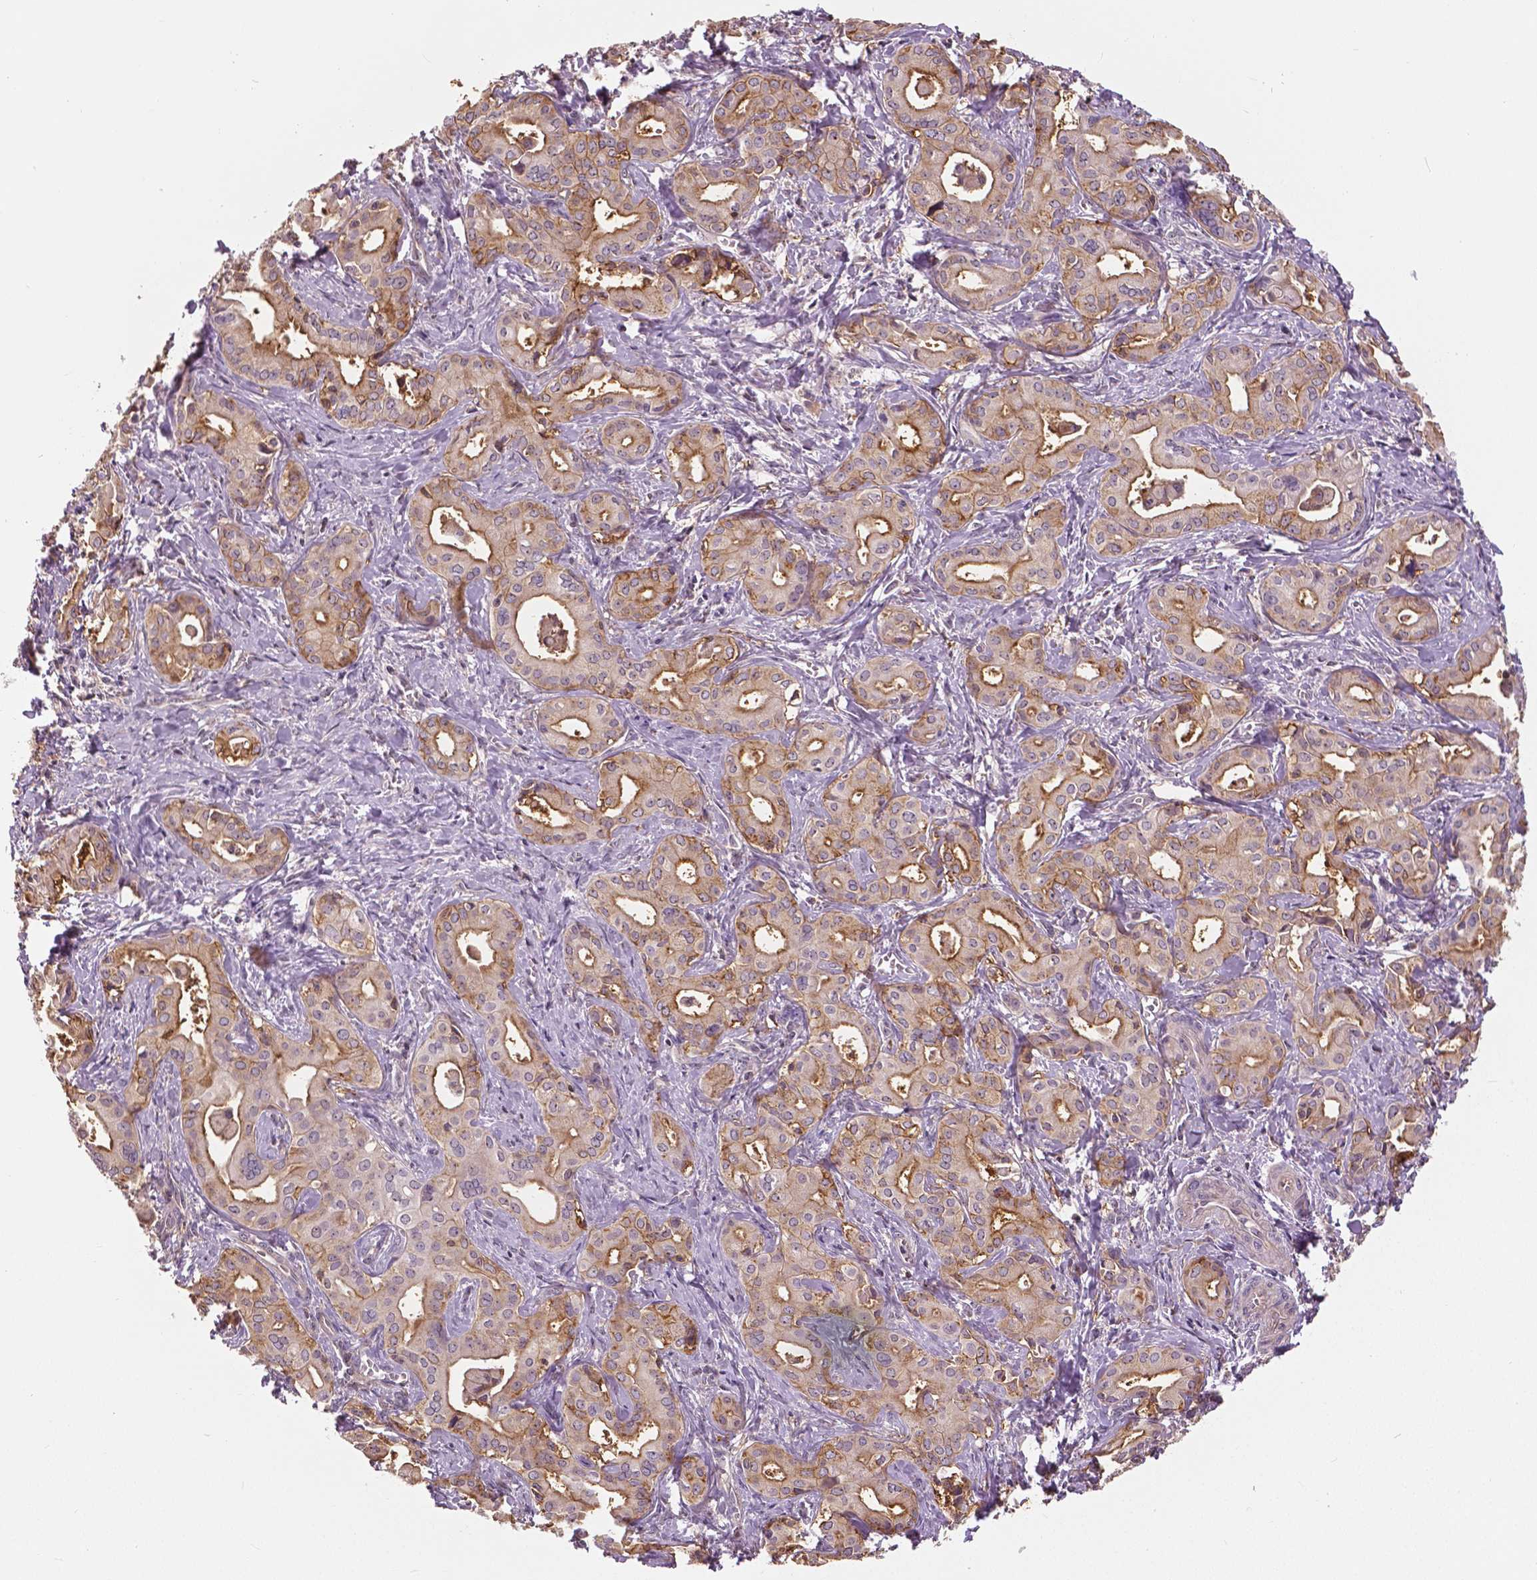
{"staining": {"intensity": "moderate", "quantity": "25%-75%", "location": "cytoplasmic/membranous"}, "tissue": "liver cancer", "cell_type": "Tumor cells", "image_type": "cancer", "snomed": [{"axis": "morphology", "description": "Cholangiocarcinoma"}, {"axis": "topography", "description": "Liver"}], "caption": "Cholangiocarcinoma (liver) stained with a protein marker displays moderate staining in tumor cells.", "gene": "ANXA13", "patient": {"sex": "female", "age": 65}}